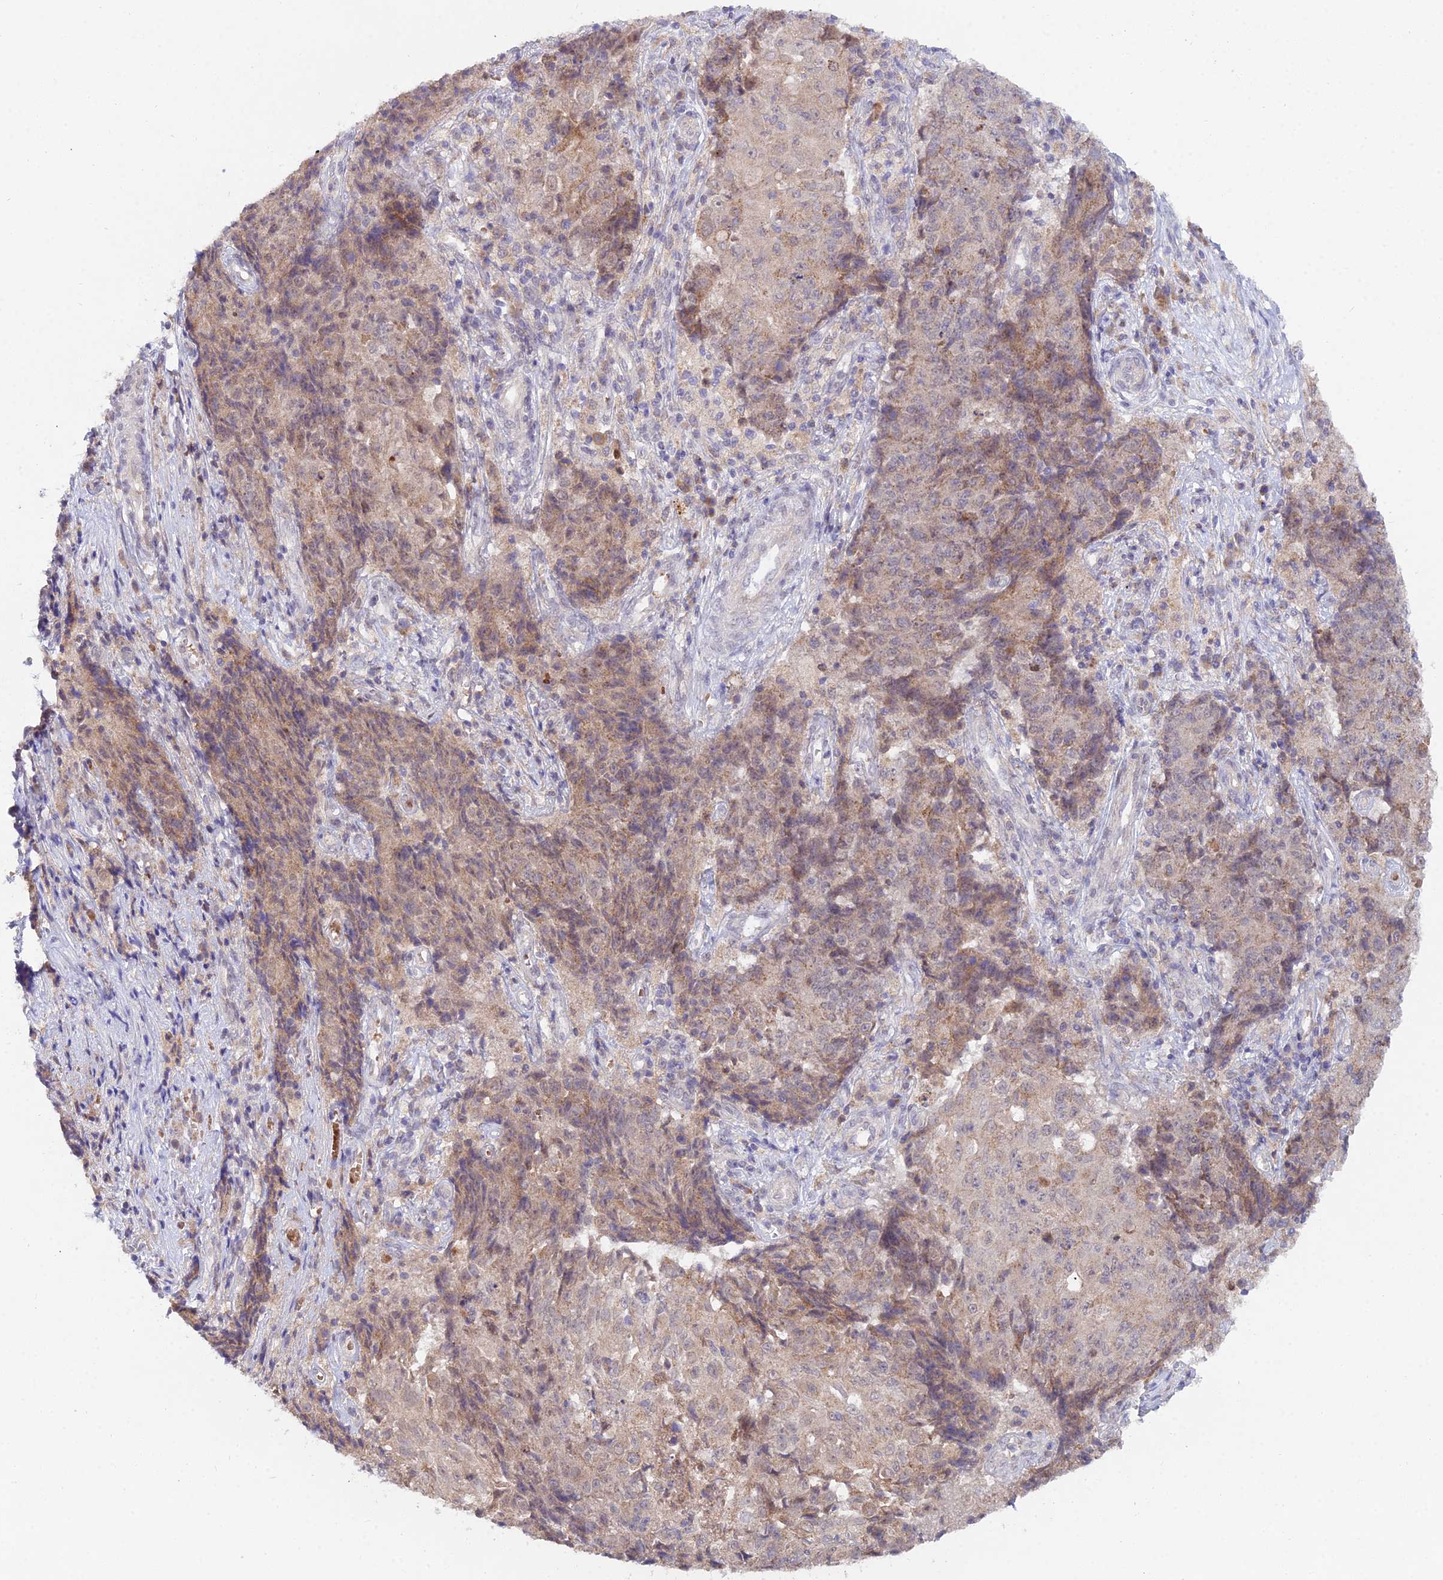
{"staining": {"intensity": "weak", "quantity": "25%-75%", "location": "cytoplasmic/membranous"}, "tissue": "ovarian cancer", "cell_type": "Tumor cells", "image_type": "cancer", "snomed": [{"axis": "morphology", "description": "Carcinoma, endometroid"}, {"axis": "topography", "description": "Ovary"}], "caption": "The photomicrograph reveals a brown stain indicating the presence of a protein in the cytoplasmic/membranous of tumor cells in endometroid carcinoma (ovarian).", "gene": "WDR43", "patient": {"sex": "female", "age": 42}}